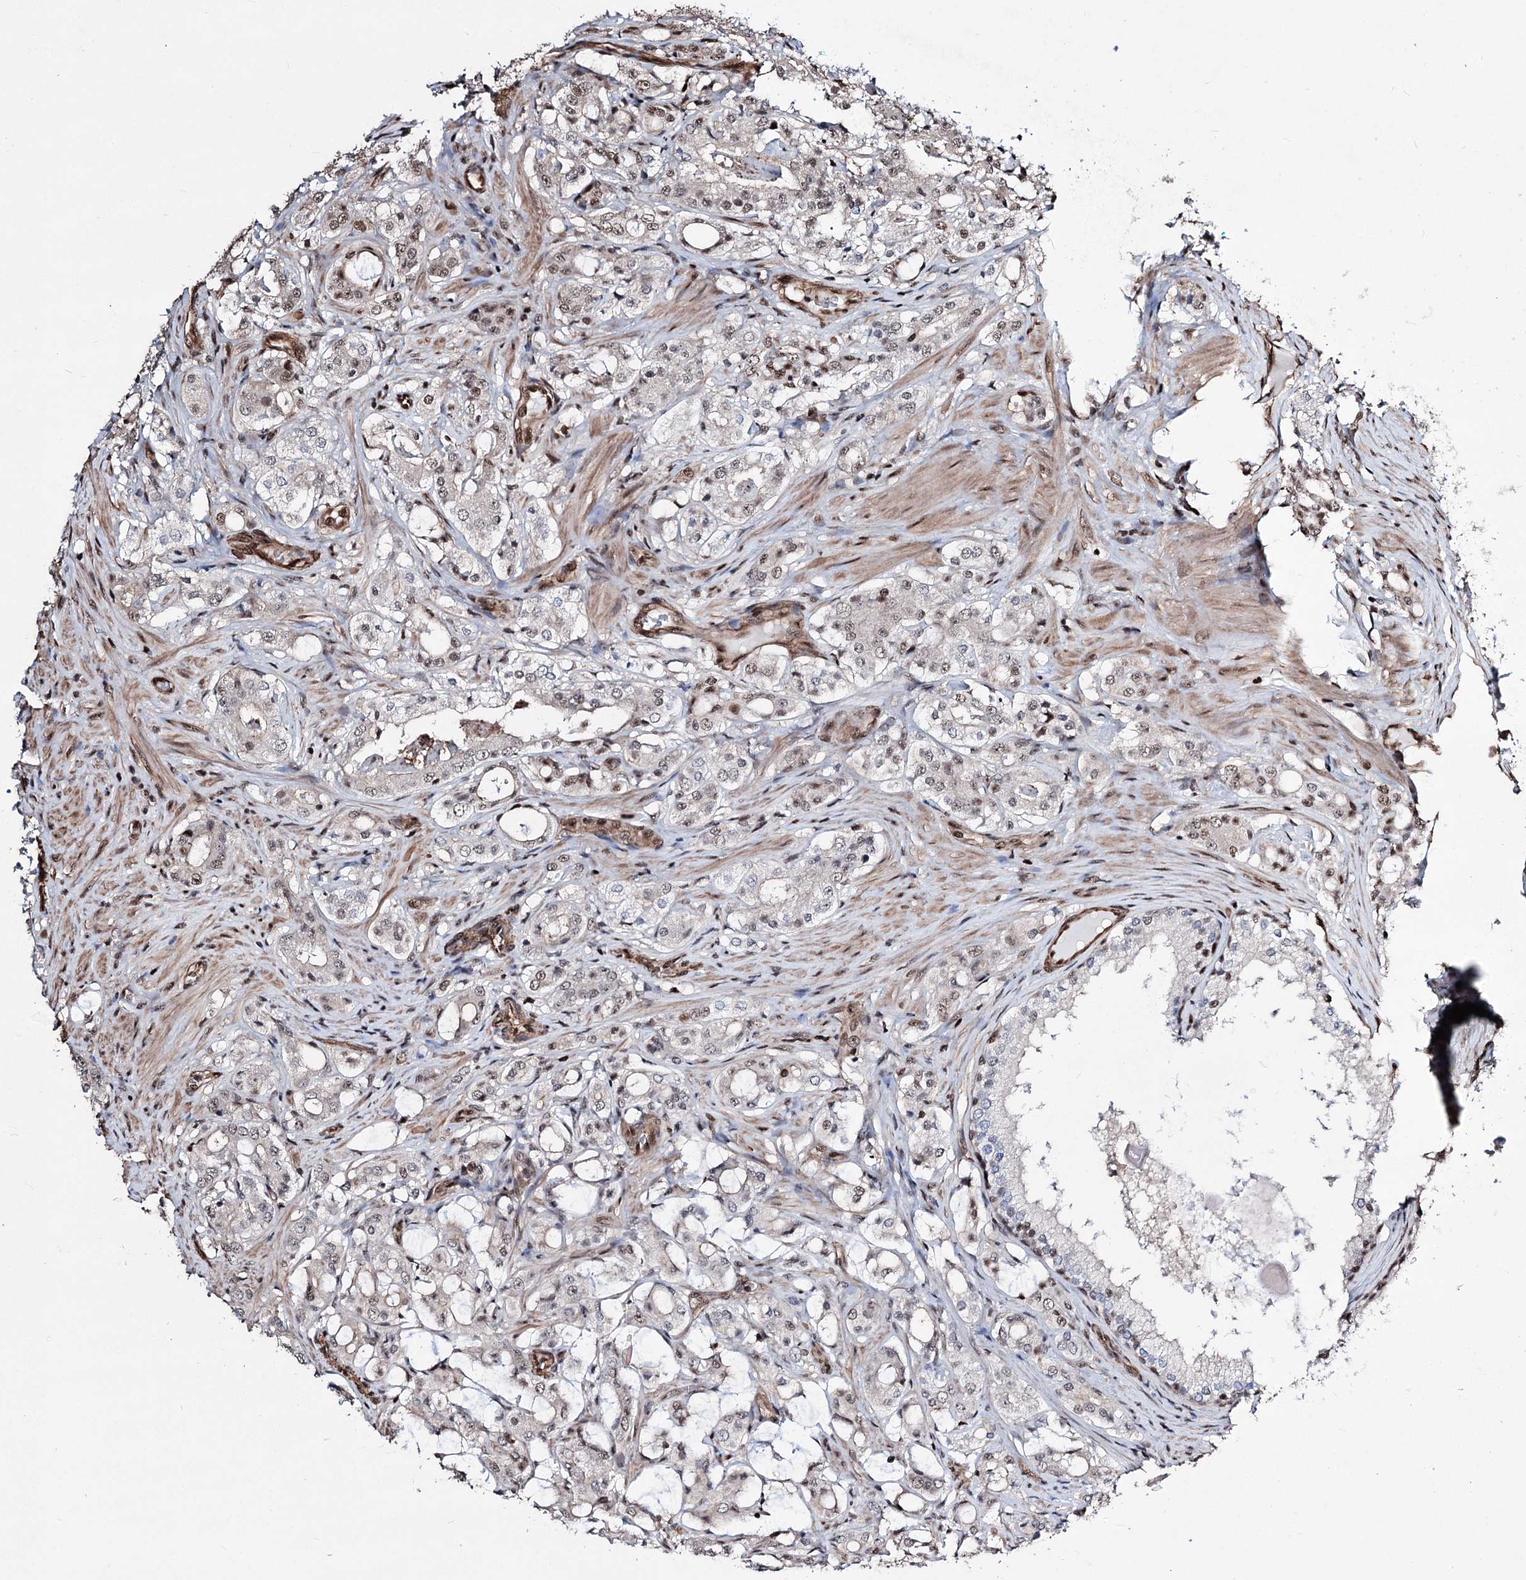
{"staining": {"intensity": "weak", "quantity": "<25%", "location": "nuclear"}, "tissue": "prostate cancer", "cell_type": "Tumor cells", "image_type": "cancer", "snomed": [{"axis": "morphology", "description": "Adenocarcinoma, High grade"}, {"axis": "topography", "description": "Prostate"}], "caption": "The histopathology image reveals no significant staining in tumor cells of prostate adenocarcinoma (high-grade).", "gene": "CHMP7", "patient": {"sex": "male", "age": 63}}